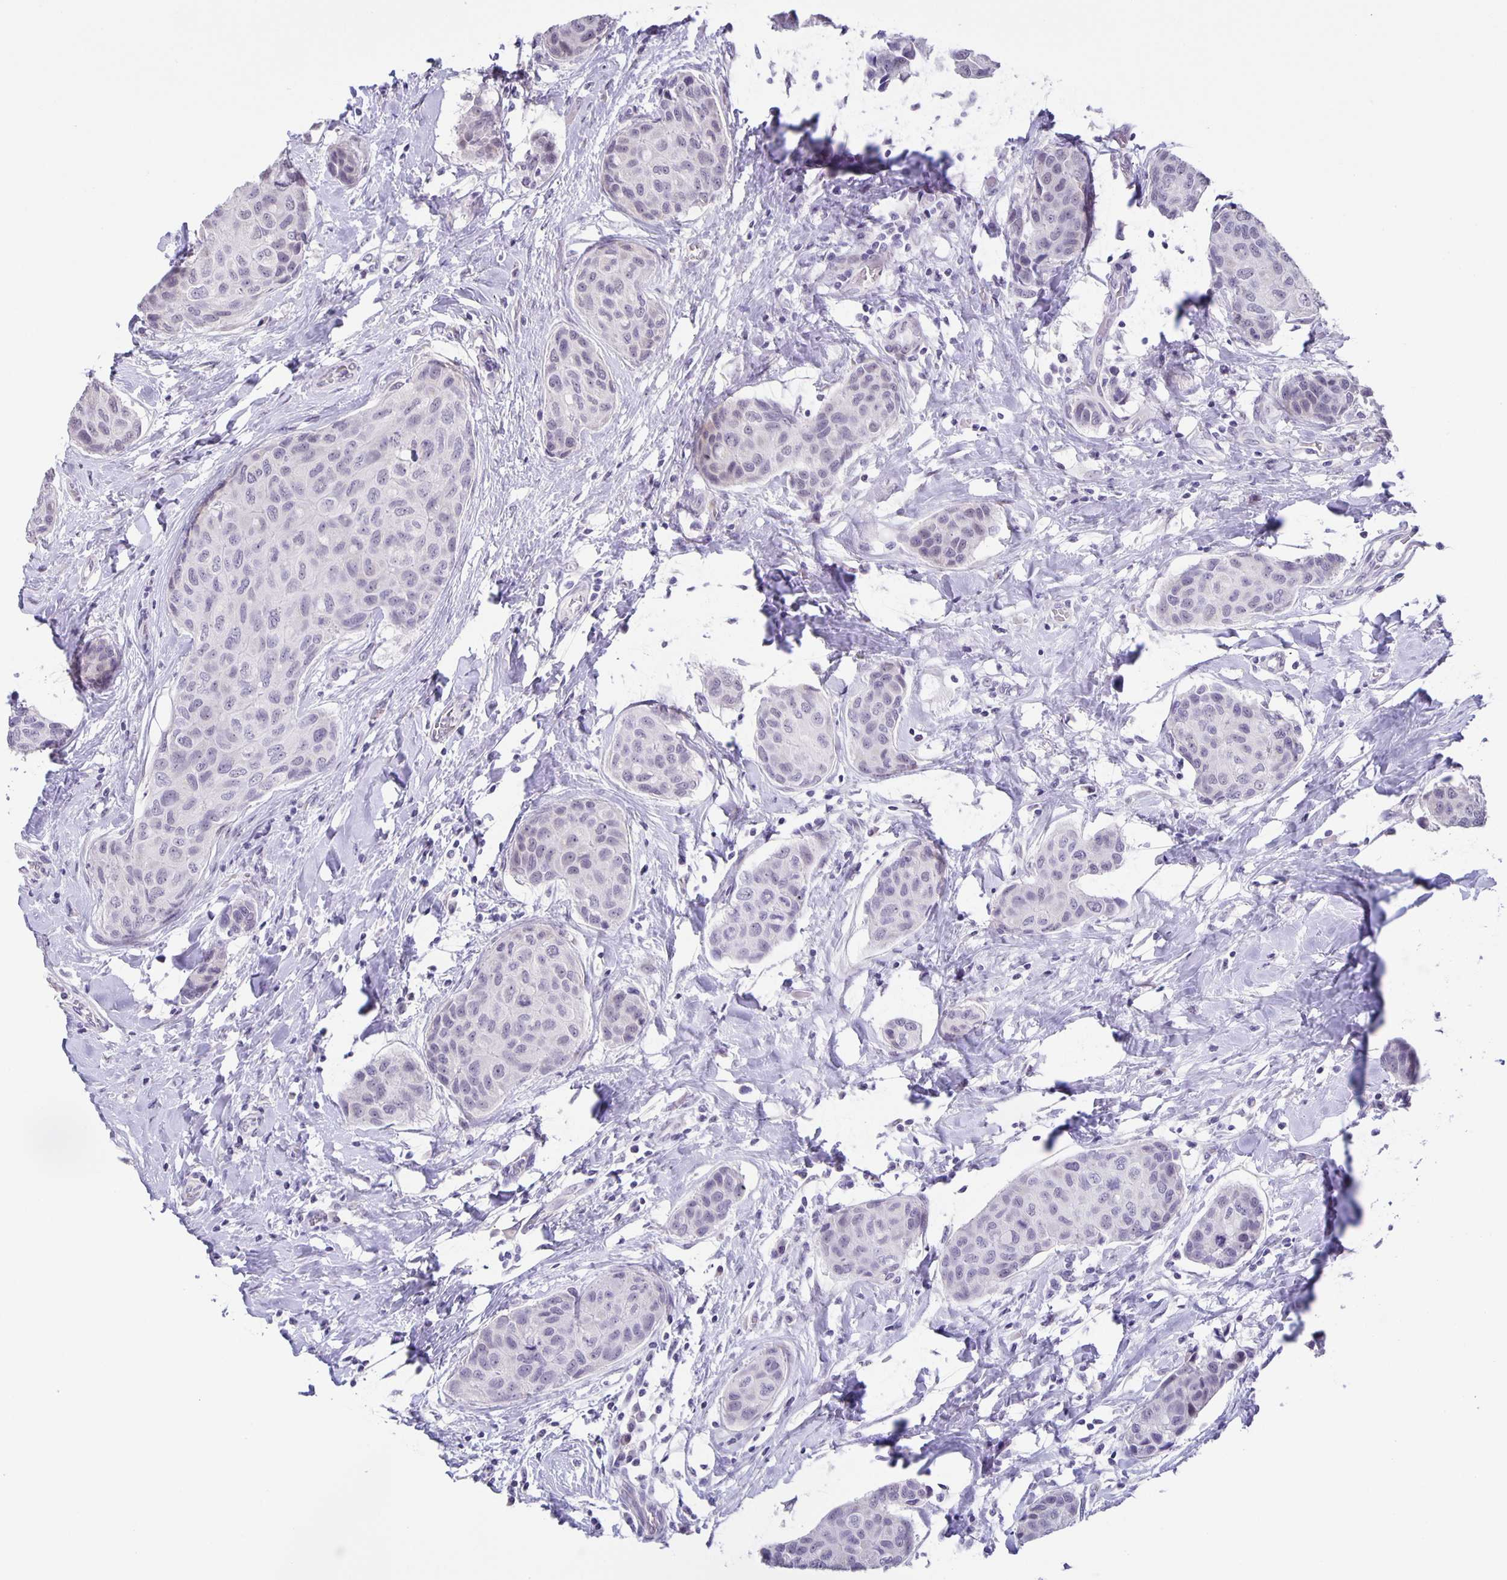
{"staining": {"intensity": "negative", "quantity": "none", "location": "none"}, "tissue": "breast cancer", "cell_type": "Tumor cells", "image_type": "cancer", "snomed": [{"axis": "morphology", "description": "Duct carcinoma"}, {"axis": "topography", "description": "Breast"}], "caption": "The immunohistochemistry (IHC) photomicrograph has no significant expression in tumor cells of breast cancer tissue.", "gene": "PHRF1", "patient": {"sex": "female", "age": 80}}